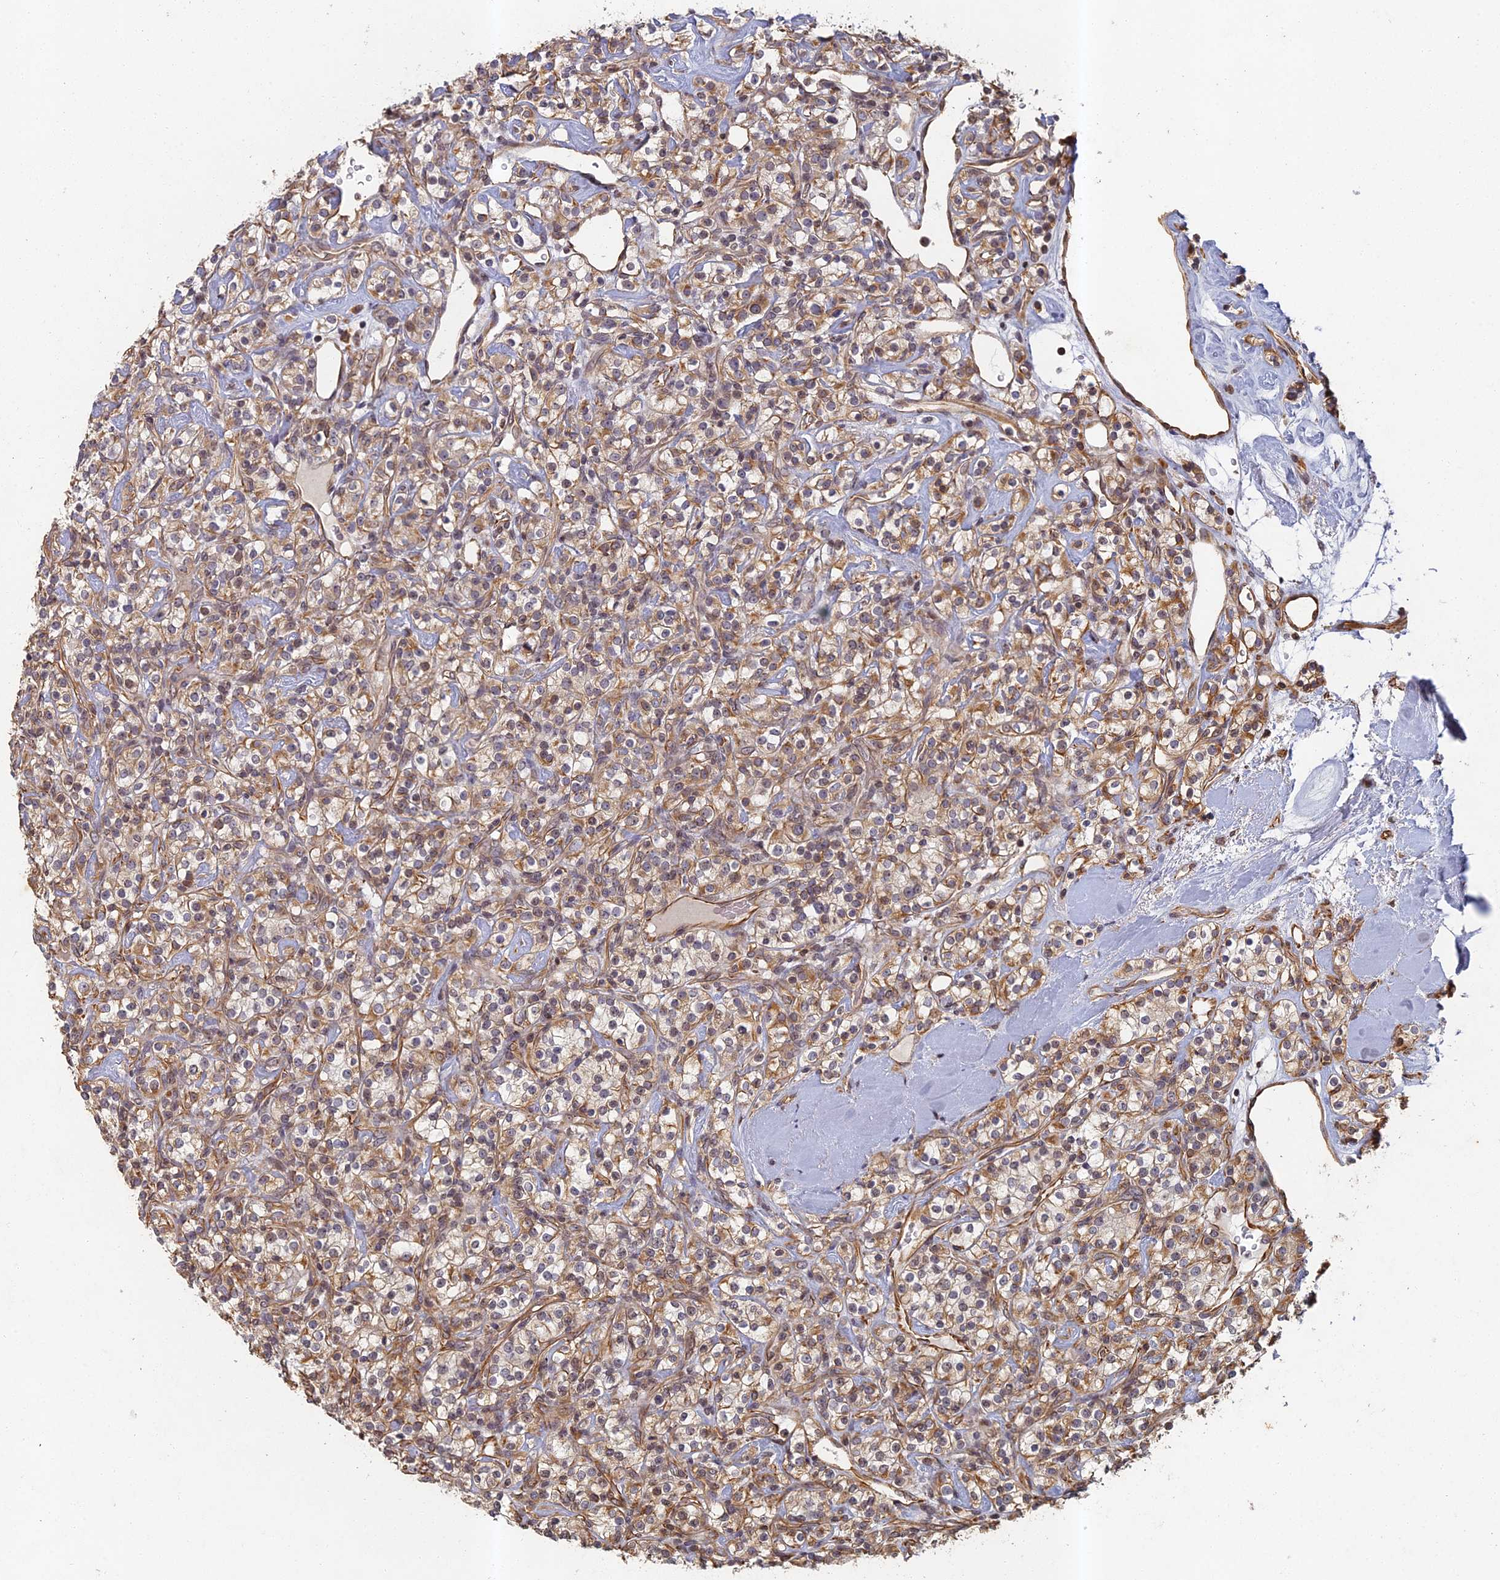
{"staining": {"intensity": "weak", "quantity": ">75%", "location": "cytoplasmic/membranous"}, "tissue": "renal cancer", "cell_type": "Tumor cells", "image_type": "cancer", "snomed": [{"axis": "morphology", "description": "Adenocarcinoma, NOS"}, {"axis": "topography", "description": "Kidney"}], "caption": "Human renal cancer (adenocarcinoma) stained for a protein (brown) displays weak cytoplasmic/membranous positive positivity in about >75% of tumor cells.", "gene": "ABCB10", "patient": {"sex": "male", "age": 77}}